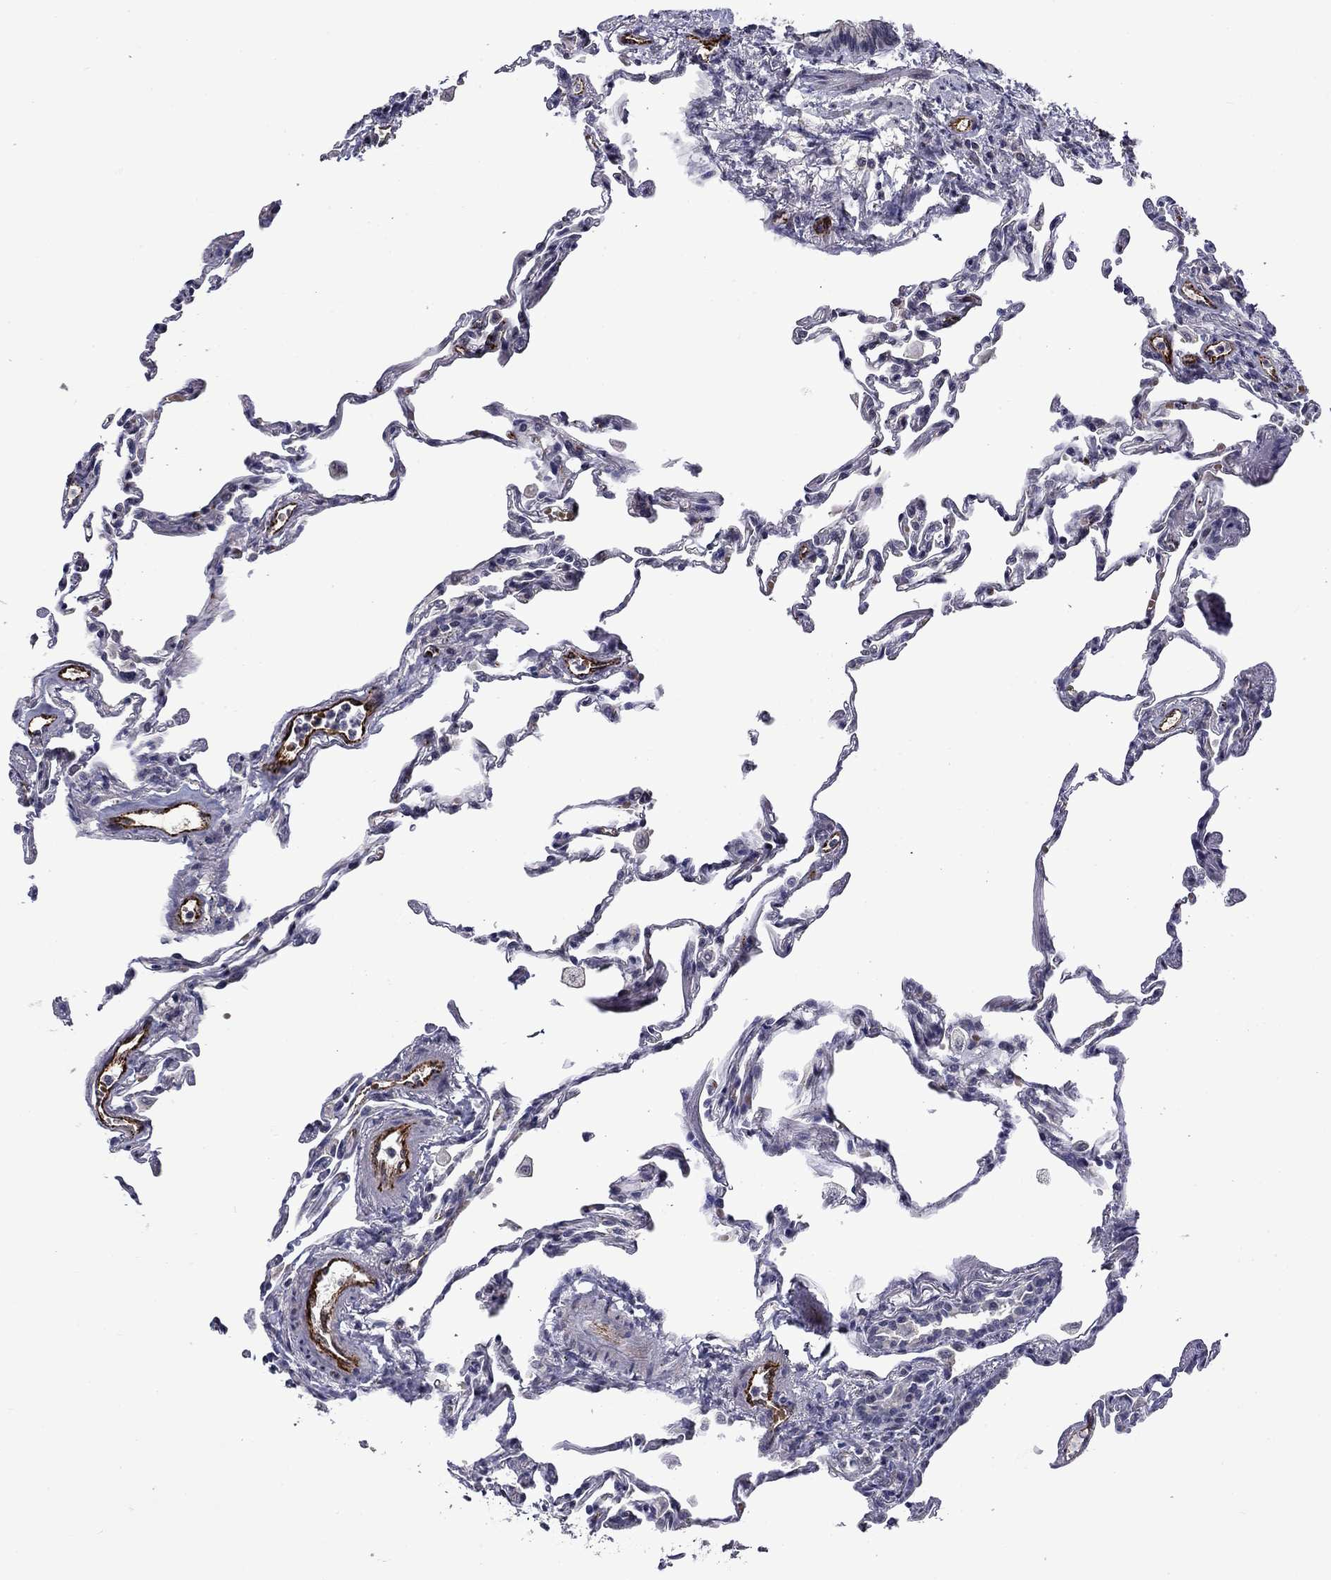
{"staining": {"intensity": "negative", "quantity": "none", "location": "none"}, "tissue": "lung", "cell_type": "Alveolar cells", "image_type": "normal", "snomed": [{"axis": "morphology", "description": "Normal tissue, NOS"}, {"axis": "topography", "description": "Lung"}], "caption": "This is an immunohistochemistry (IHC) photomicrograph of normal lung. There is no positivity in alveolar cells.", "gene": "SLITRK1", "patient": {"sex": "female", "age": 57}}